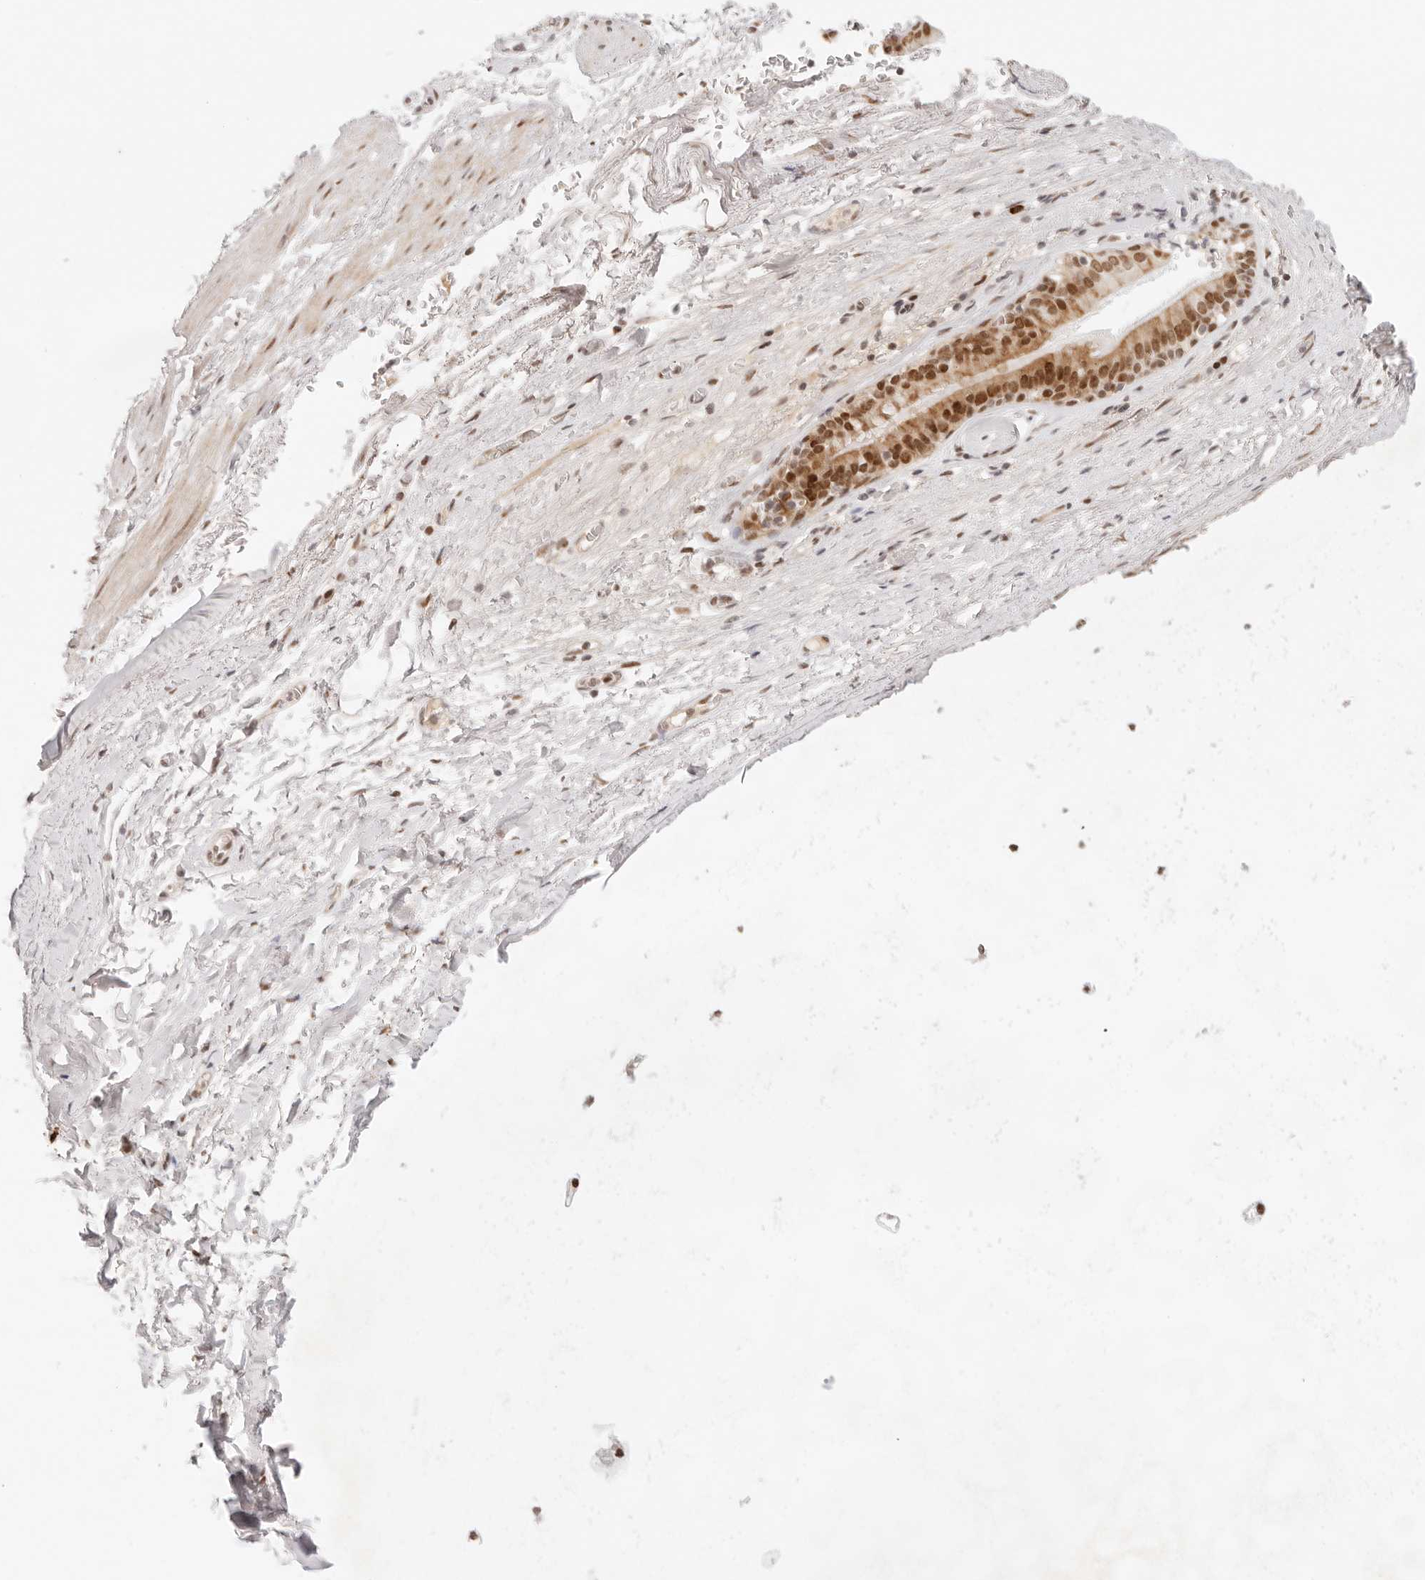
{"staining": {"intensity": "strong", "quantity": ">75%", "location": "cytoplasmic/membranous,nuclear"}, "tissue": "bronchus", "cell_type": "Respiratory epithelial cells", "image_type": "normal", "snomed": [{"axis": "morphology", "description": "Normal tissue, NOS"}, {"axis": "topography", "description": "Cartilage tissue"}], "caption": "Bronchus stained with immunohistochemistry displays strong cytoplasmic/membranous,nuclear expression in approximately >75% of respiratory epithelial cells. The staining was performed using DAB (3,3'-diaminobenzidine), with brown indicating positive protein expression. Nuclei are stained blue with hematoxylin.", "gene": "HOXC5", "patient": {"sex": "female", "age": 63}}